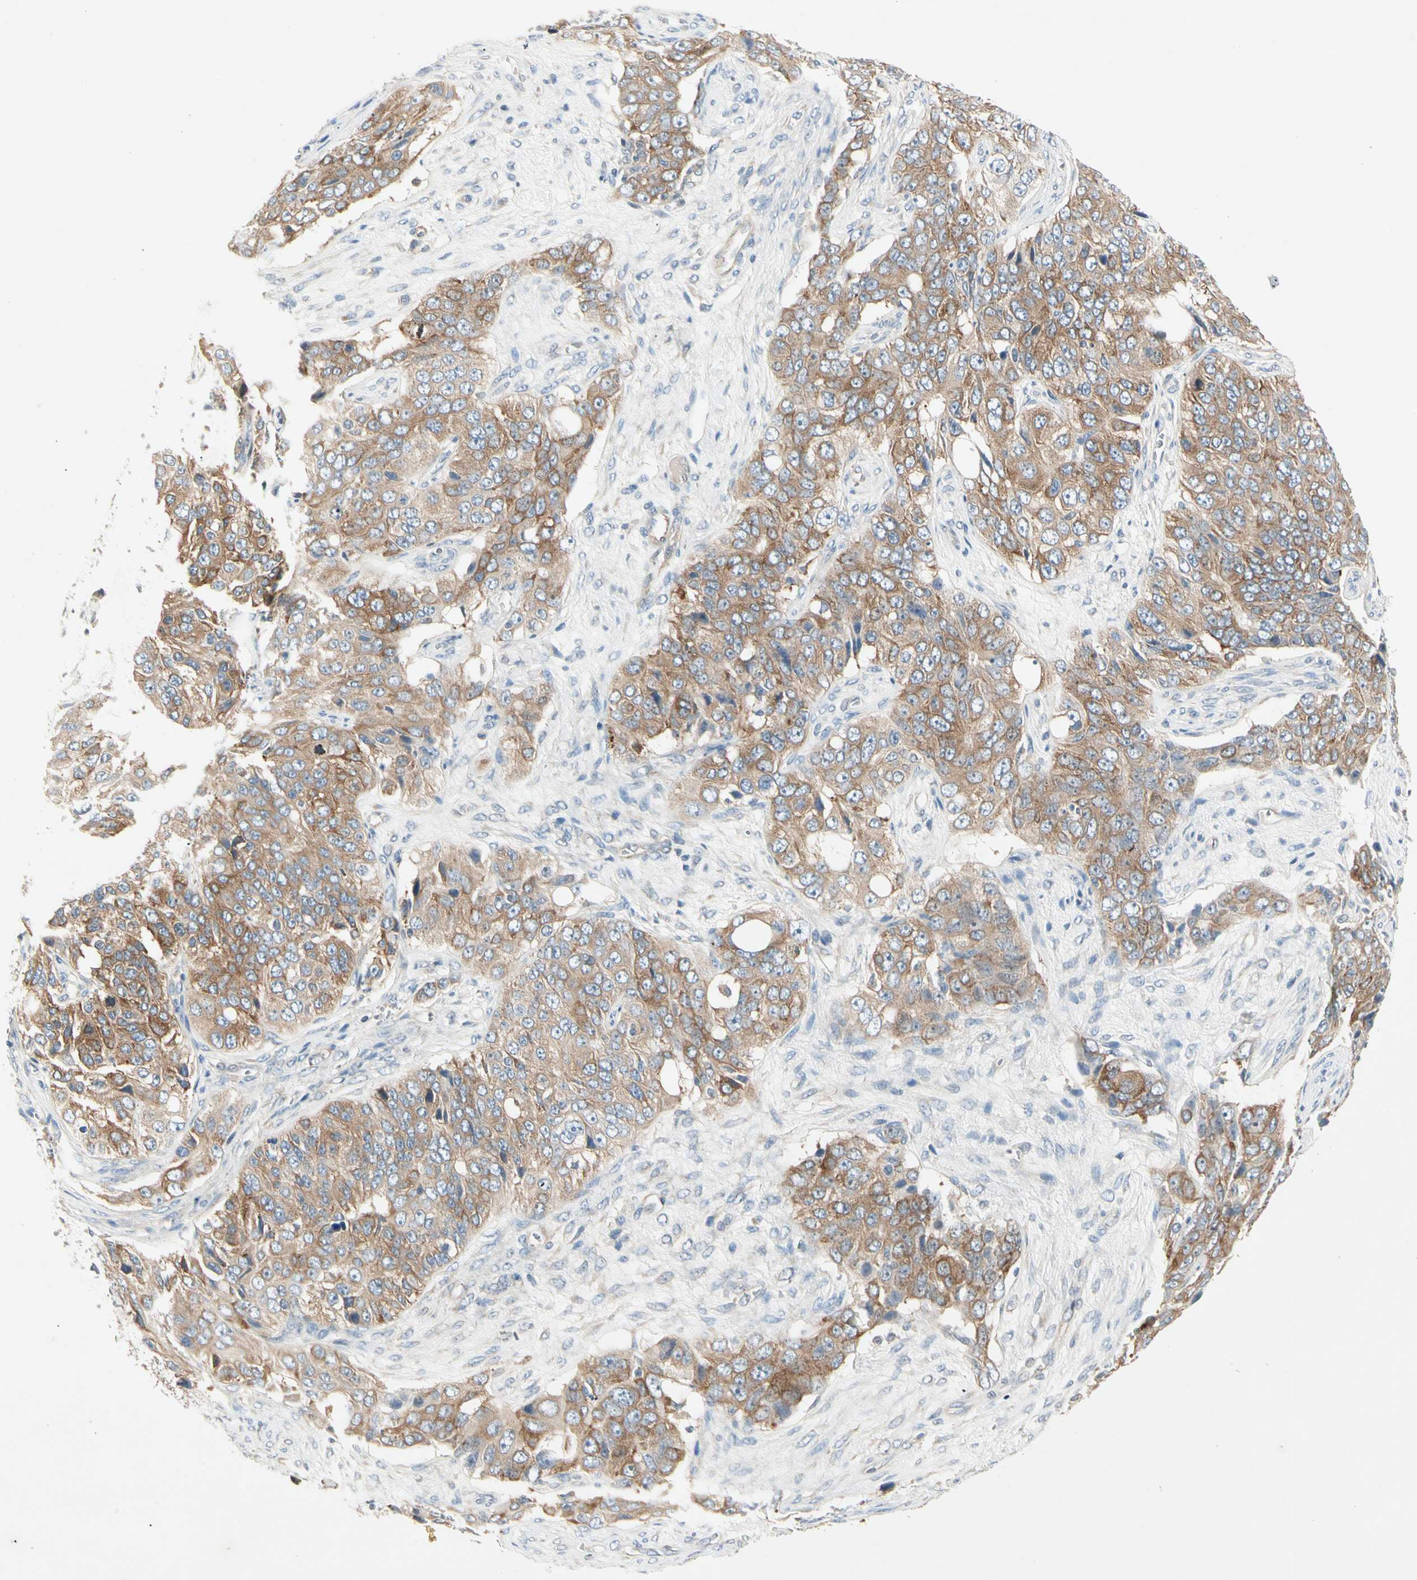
{"staining": {"intensity": "moderate", "quantity": ">75%", "location": "cytoplasmic/membranous"}, "tissue": "ovarian cancer", "cell_type": "Tumor cells", "image_type": "cancer", "snomed": [{"axis": "morphology", "description": "Carcinoma, endometroid"}, {"axis": "topography", "description": "Ovary"}], "caption": "Endometroid carcinoma (ovarian) stained with DAB immunohistochemistry (IHC) reveals medium levels of moderate cytoplasmic/membranous staining in about >75% of tumor cells. The protein of interest is stained brown, and the nuclei are stained in blue (DAB IHC with brightfield microscopy, high magnification).", "gene": "IL1R1", "patient": {"sex": "female", "age": 51}}